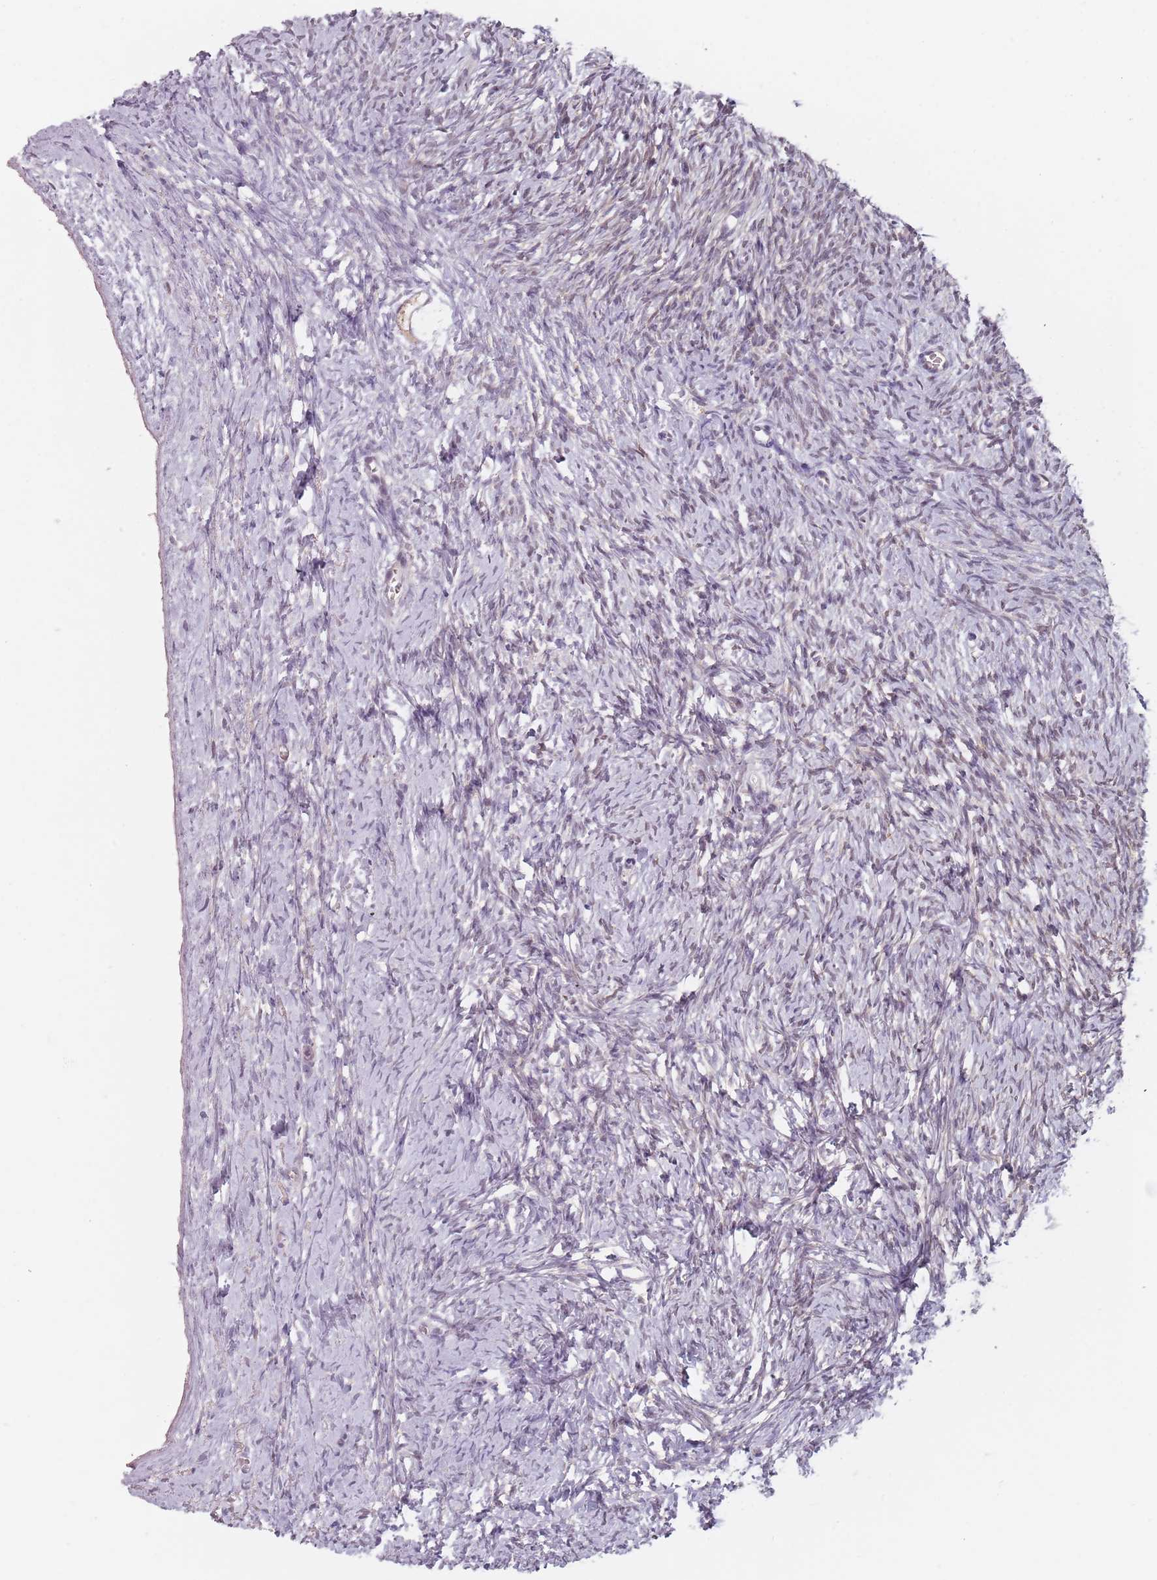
{"staining": {"intensity": "moderate", "quantity": ">75%", "location": "cytoplasmic/membranous"}, "tissue": "ovary", "cell_type": "Follicle cells", "image_type": "normal", "snomed": [{"axis": "morphology", "description": "Normal tissue, NOS"}, {"axis": "morphology", "description": "Developmental malformation"}, {"axis": "topography", "description": "Ovary"}], "caption": "Ovary stained with immunohistochemistry shows moderate cytoplasmic/membranous staining in approximately >75% of follicle cells.", "gene": "NAXE", "patient": {"sex": "female", "age": 39}}